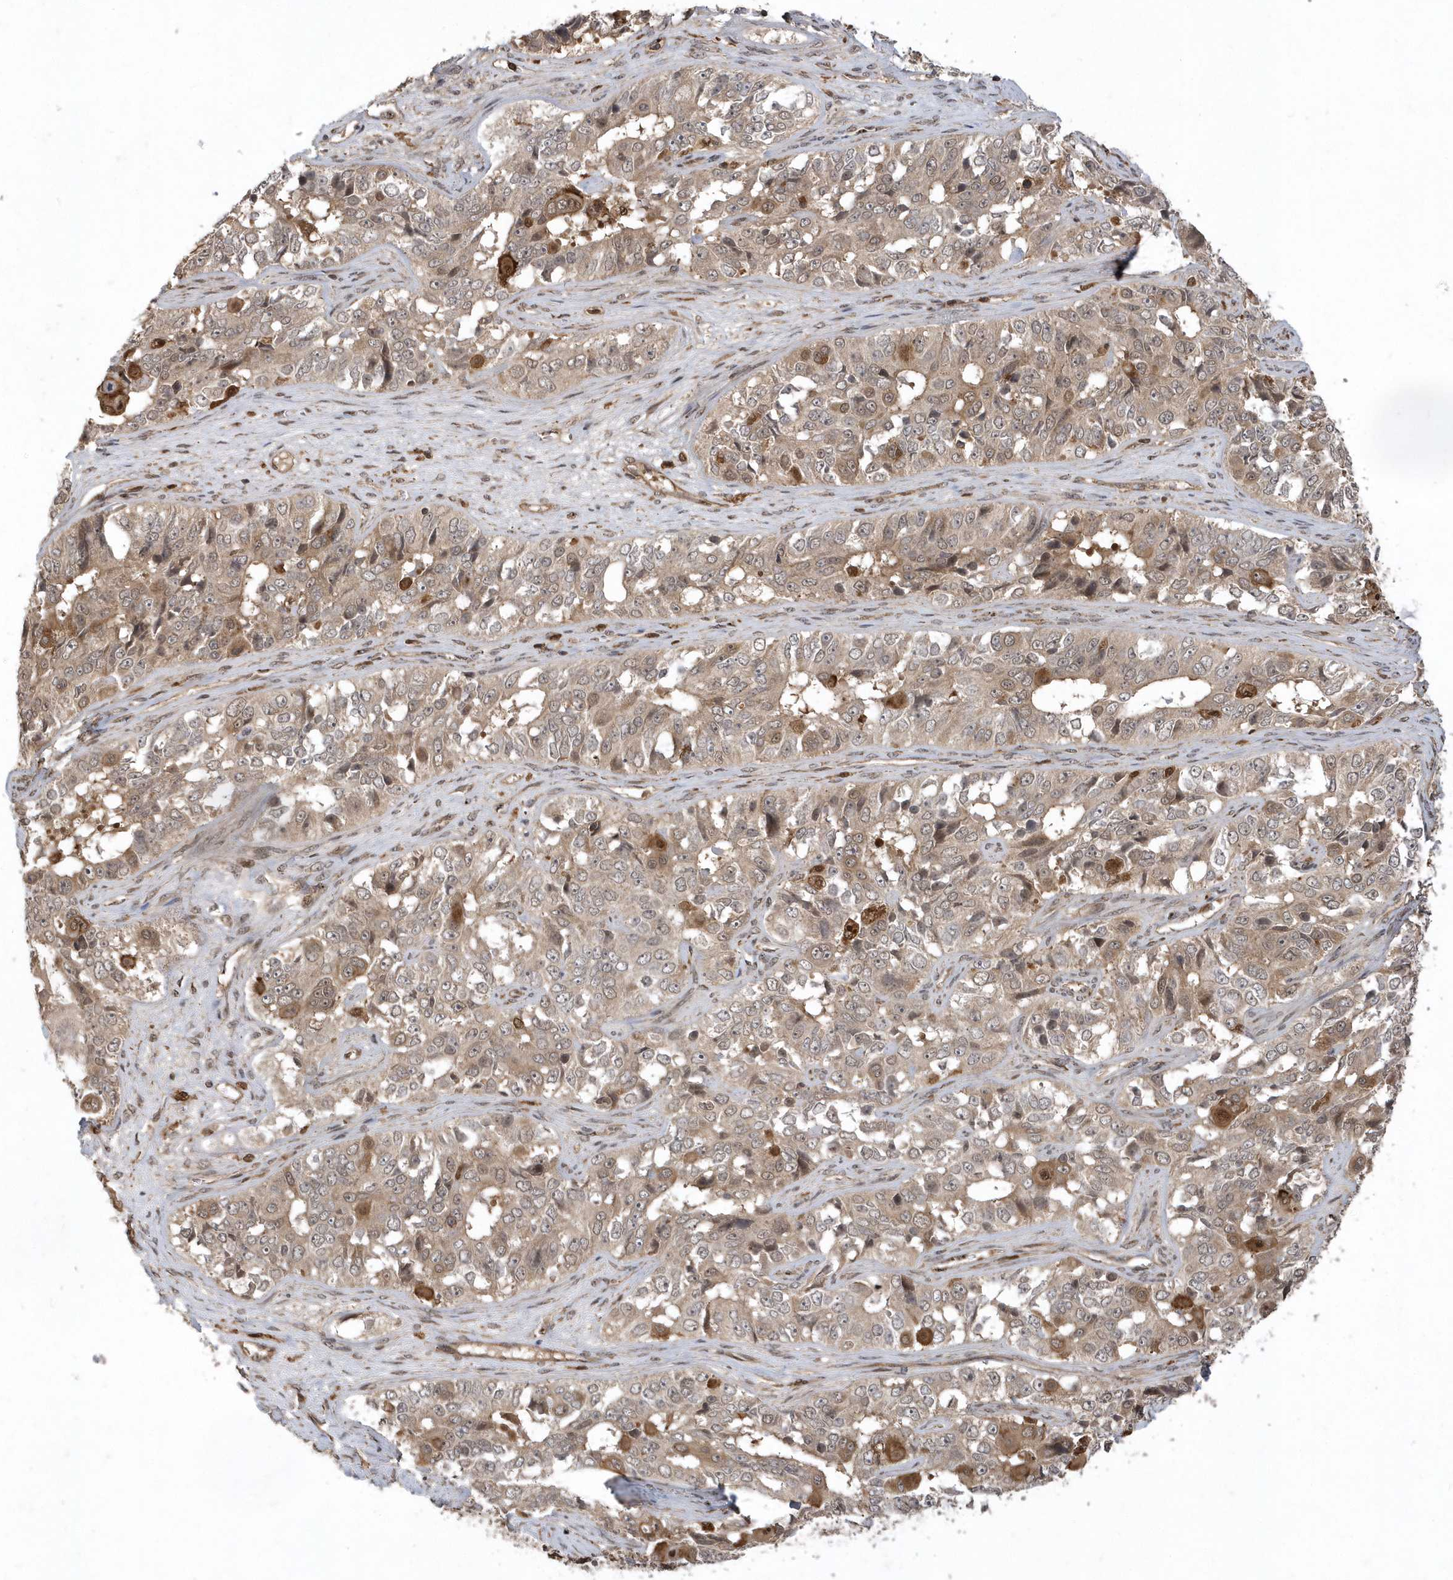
{"staining": {"intensity": "moderate", "quantity": ">75%", "location": "cytoplasmic/membranous"}, "tissue": "ovarian cancer", "cell_type": "Tumor cells", "image_type": "cancer", "snomed": [{"axis": "morphology", "description": "Carcinoma, endometroid"}, {"axis": "topography", "description": "Ovary"}], "caption": "The micrograph shows a brown stain indicating the presence of a protein in the cytoplasmic/membranous of tumor cells in endometroid carcinoma (ovarian).", "gene": "LACC1", "patient": {"sex": "female", "age": 51}}